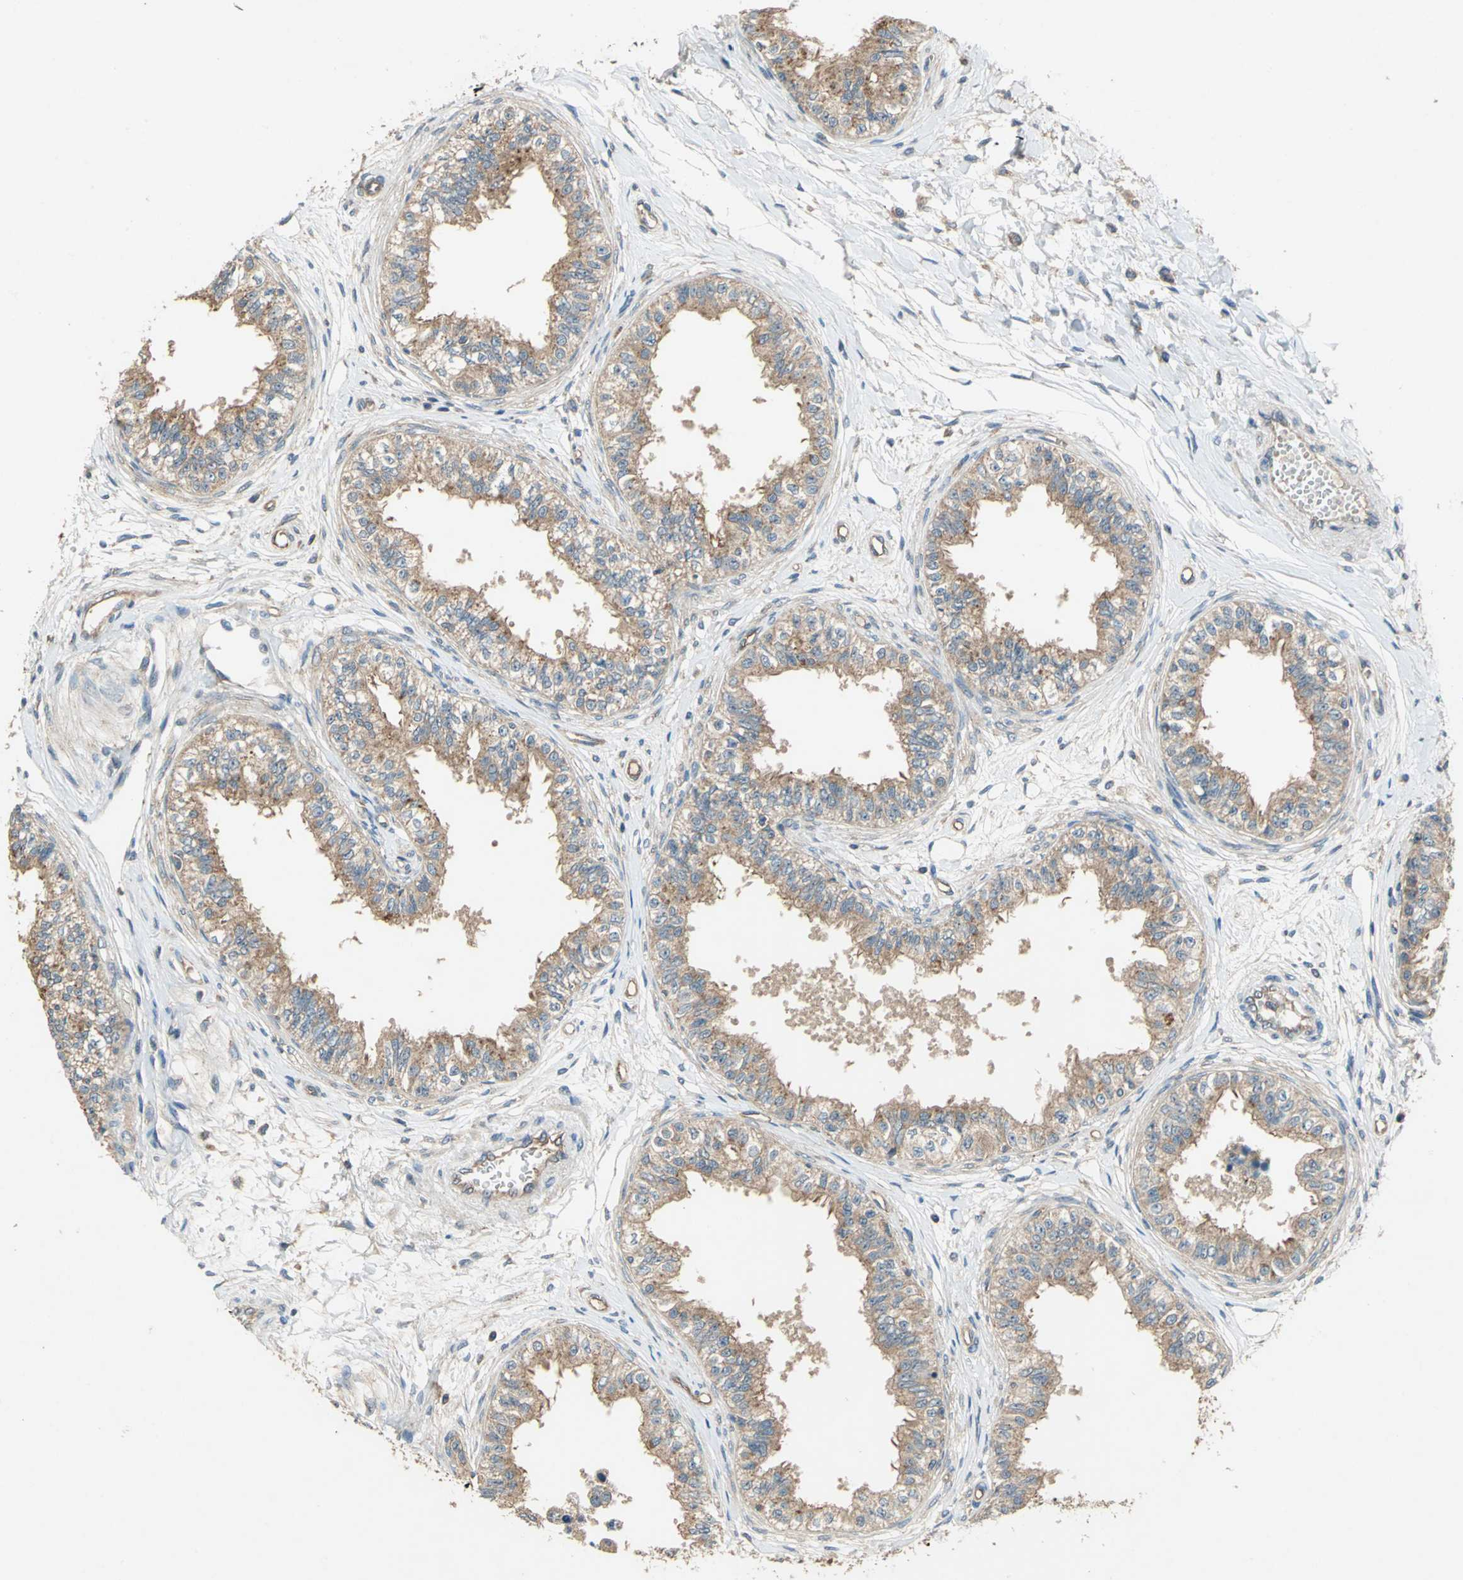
{"staining": {"intensity": "weak", "quantity": "25%-75%", "location": "cytoplasmic/membranous"}, "tissue": "epididymis", "cell_type": "Glandular cells", "image_type": "normal", "snomed": [{"axis": "morphology", "description": "Normal tissue, NOS"}, {"axis": "morphology", "description": "Adenocarcinoma, metastatic, NOS"}, {"axis": "topography", "description": "Testis"}, {"axis": "topography", "description": "Epididymis"}], "caption": "Immunohistochemistry (DAB (3,3'-diaminobenzidine)) staining of unremarkable human epididymis demonstrates weak cytoplasmic/membranous protein positivity in approximately 25%-75% of glandular cells. (IHC, brightfield microscopy, high magnification).", "gene": "EMCN", "patient": {"sex": "male", "age": 26}}